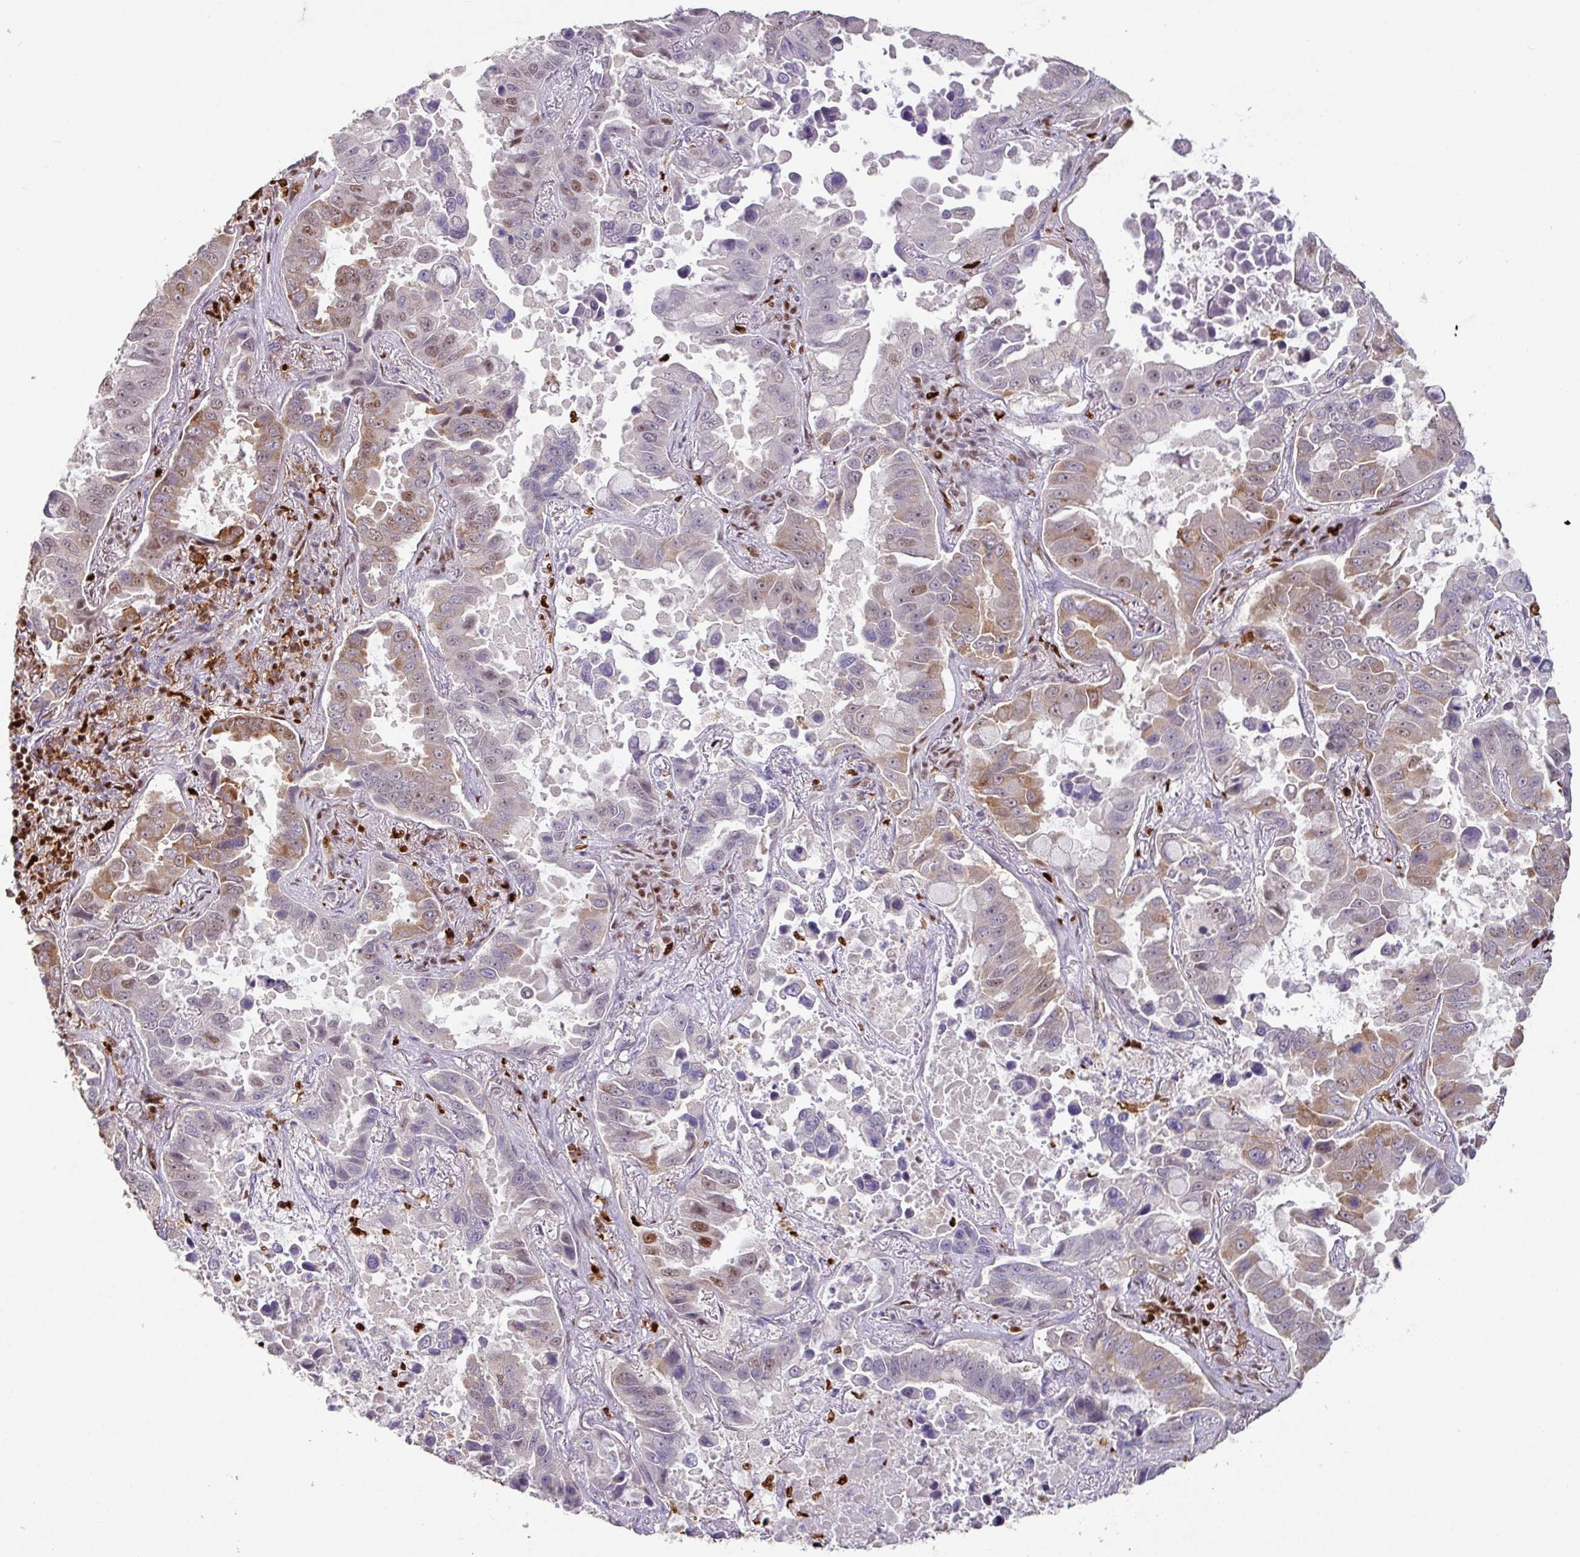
{"staining": {"intensity": "moderate", "quantity": "25%-75%", "location": "cytoplasmic/membranous,nuclear"}, "tissue": "lung cancer", "cell_type": "Tumor cells", "image_type": "cancer", "snomed": [{"axis": "morphology", "description": "Adenocarcinoma, NOS"}, {"axis": "topography", "description": "Lung"}], "caption": "Immunohistochemical staining of human lung cancer shows medium levels of moderate cytoplasmic/membranous and nuclear protein staining in approximately 25%-75% of tumor cells. (Brightfield microscopy of DAB IHC at high magnification).", "gene": "SAMHD1", "patient": {"sex": "male", "age": 64}}